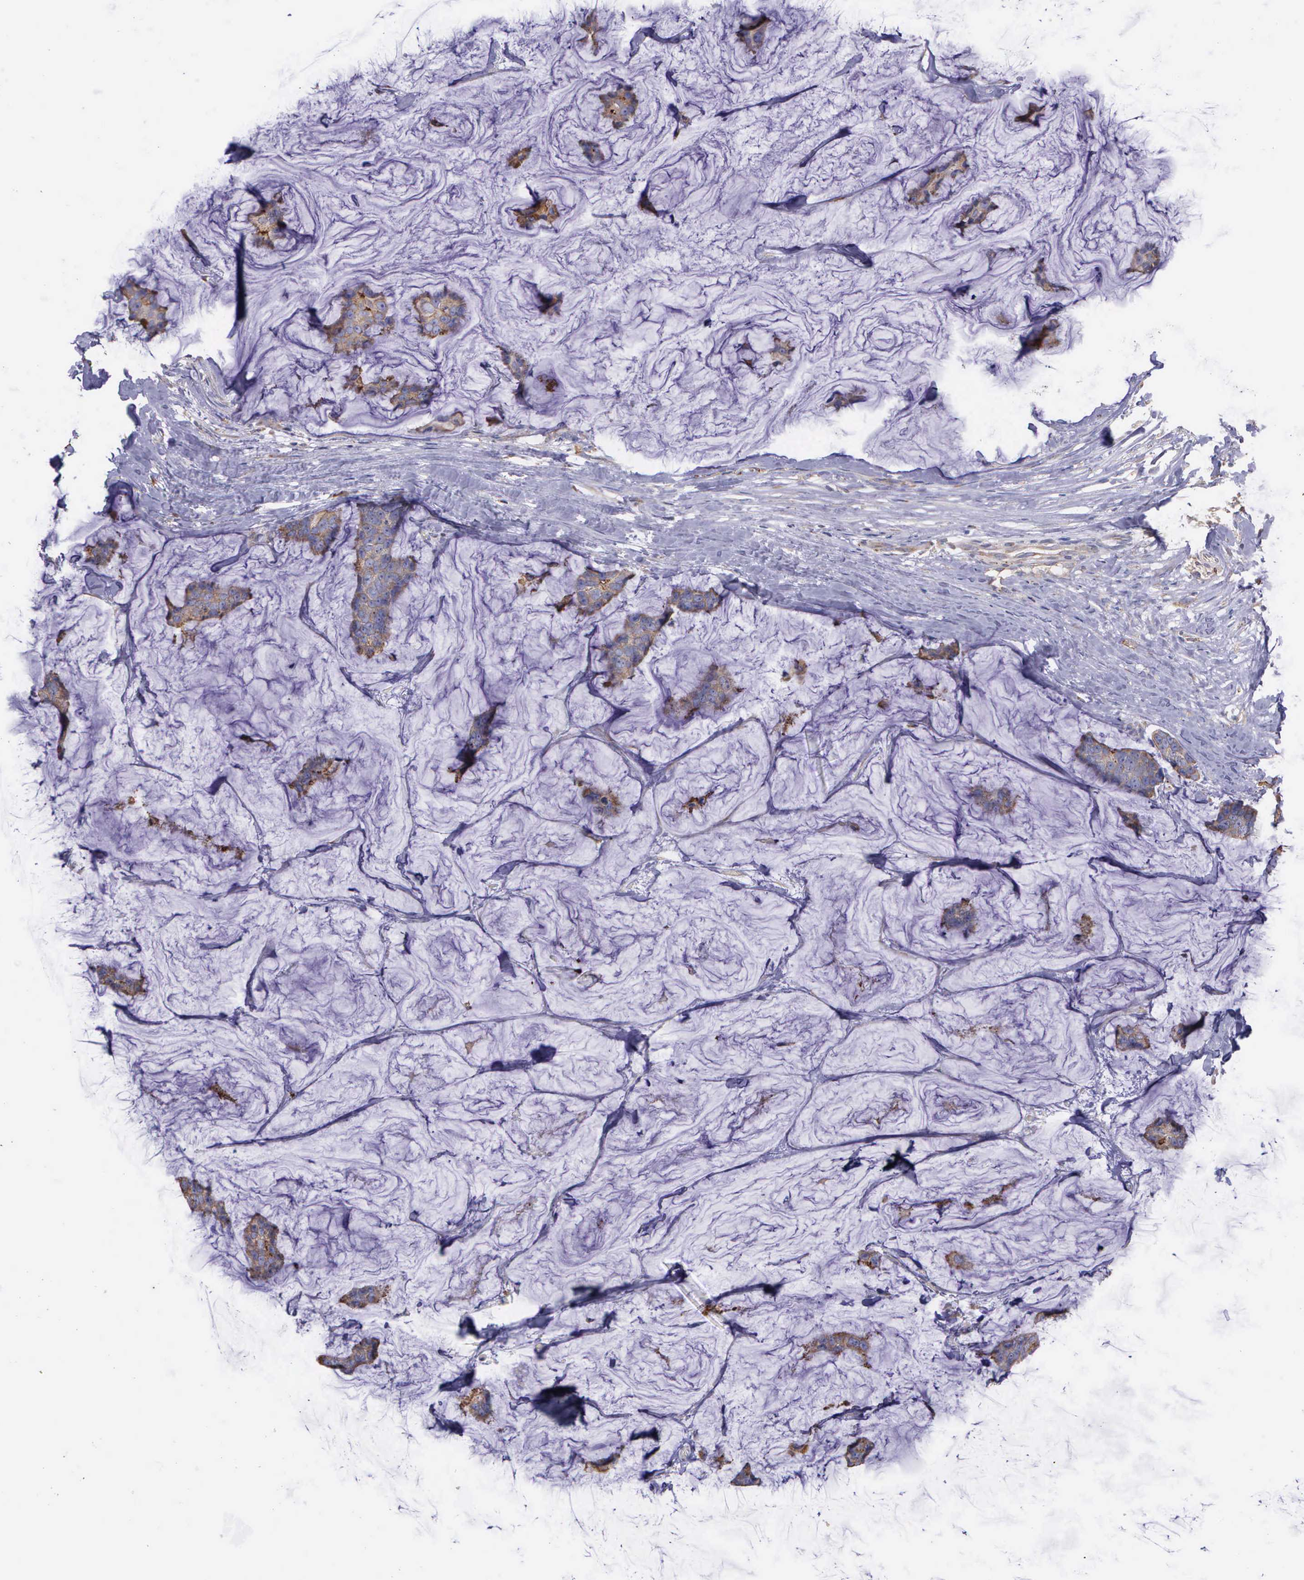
{"staining": {"intensity": "weak", "quantity": ">75%", "location": "cytoplasmic/membranous"}, "tissue": "breast cancer", "cell_type": "Tumor cells", "image_type": "cancer", "snomed": [{"axis": "morphology", "description": "Normal tissue, NOS"}, {"axis": "morphology", "description": "Duct carcinoma"}, {"axis": "topography", "description": "Breast"}], "caption": "There is low levels of weak cytoplasmic/membranous expression in tumor cells of breast invasive ductal carcinoma, as demonstrated by immunohistochemical staining (brown color).", "gene": "ZC3H12B", "patient": {"sex": "female", "age": 50}}